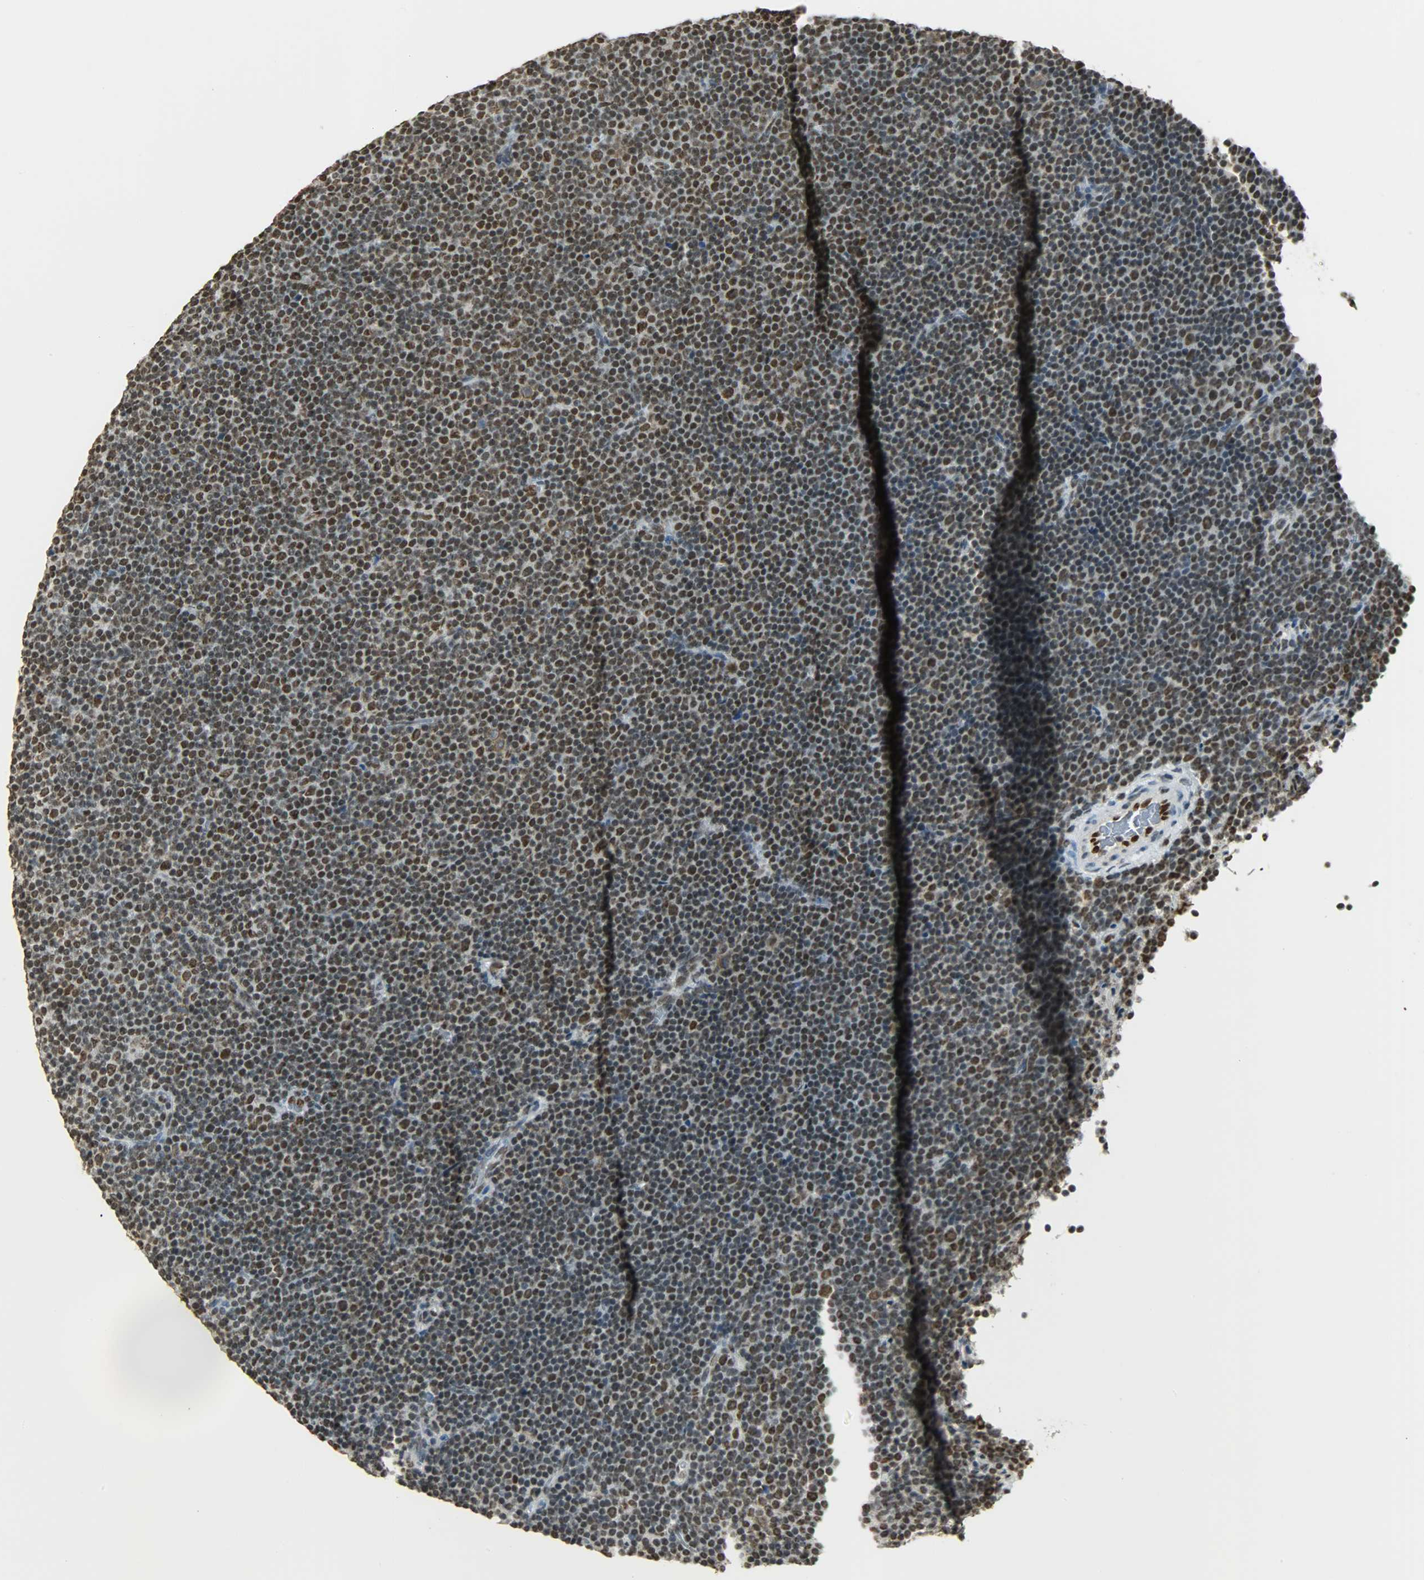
{"staining": {"intensity": "strong", "quantity": ">75%", "location": "nuclear"}, "tissue": "lymphoma", "cell_type": "Tumor cells", "image_type": "cancer", "snomed": [{"axis": "morphology", "description": "Malignant lymphoma, non-Hodgkin's type, Low grade"}, {"axis": "topography", "description": "Lymph node"}], "caption": "IHC photomicrograph of neoplastic tissue: lymphoma stained using immunohistochemistry reveals high levels of strong protein expression localized specifically in the nuclear of tumor cells, appearing as a nuclear brown color.", "gene": "MYEF2", "patient": {"sex": "female", "age": 67}}